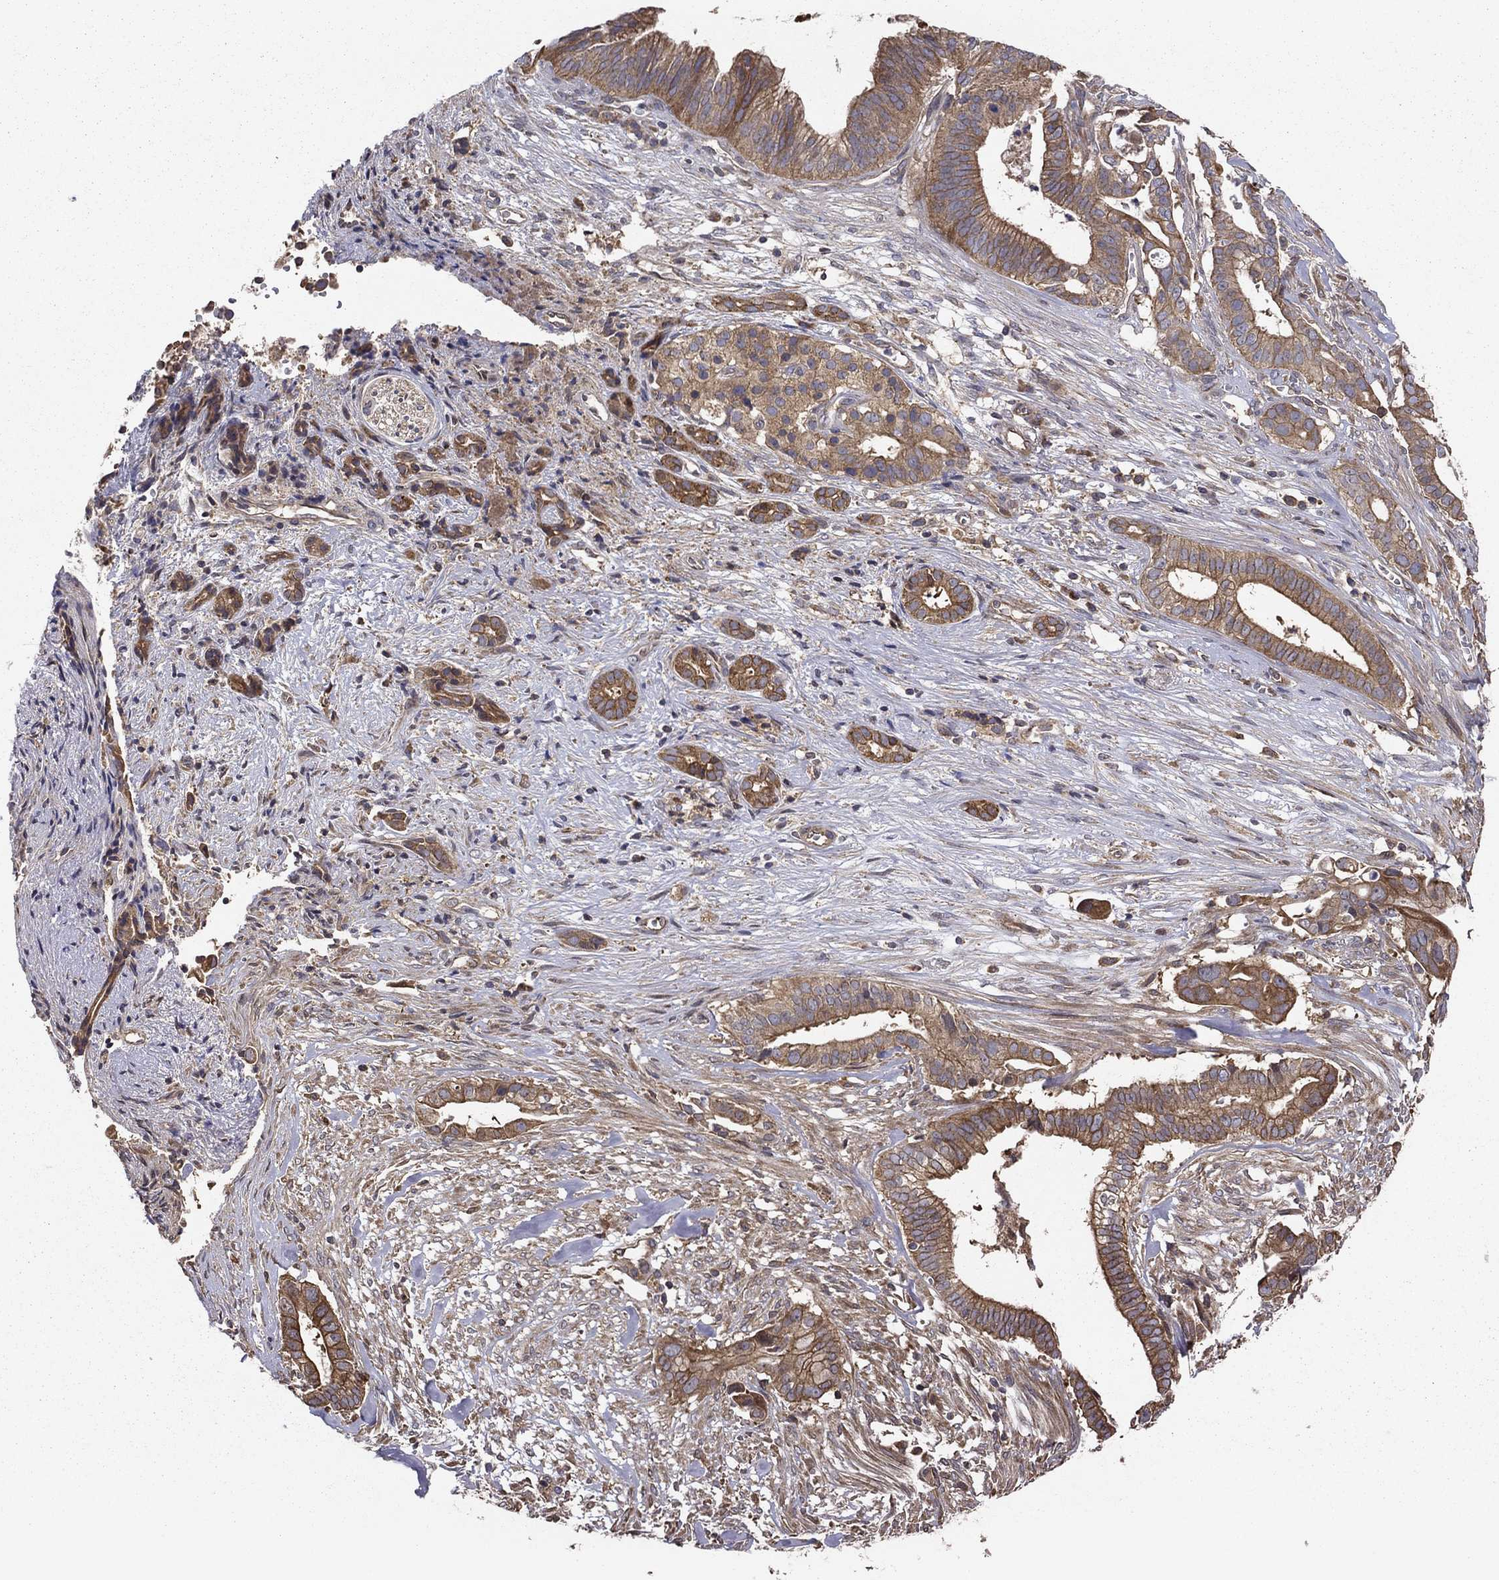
{"staining": {"intensity": "strong", "quantity": "<25%", "location": "cytoplasmic/membranous"}, "tissue": "pancreatic cancer", "cell_type": "Tumor cells", "image_type": "cancer", "snomed": [{"axis": "morphology", "description": "Adenocarcinoma, NOS"}, {"axis": "topography", "description": "Pancreas"}], "caption": "Protein expression analysis of pancreatic cancer displays strong cytoplasmic/membranous staining in about <25% of tumor cells.", "gene": "BABAM2", "patient": {"sex": "male", "age": 61}}